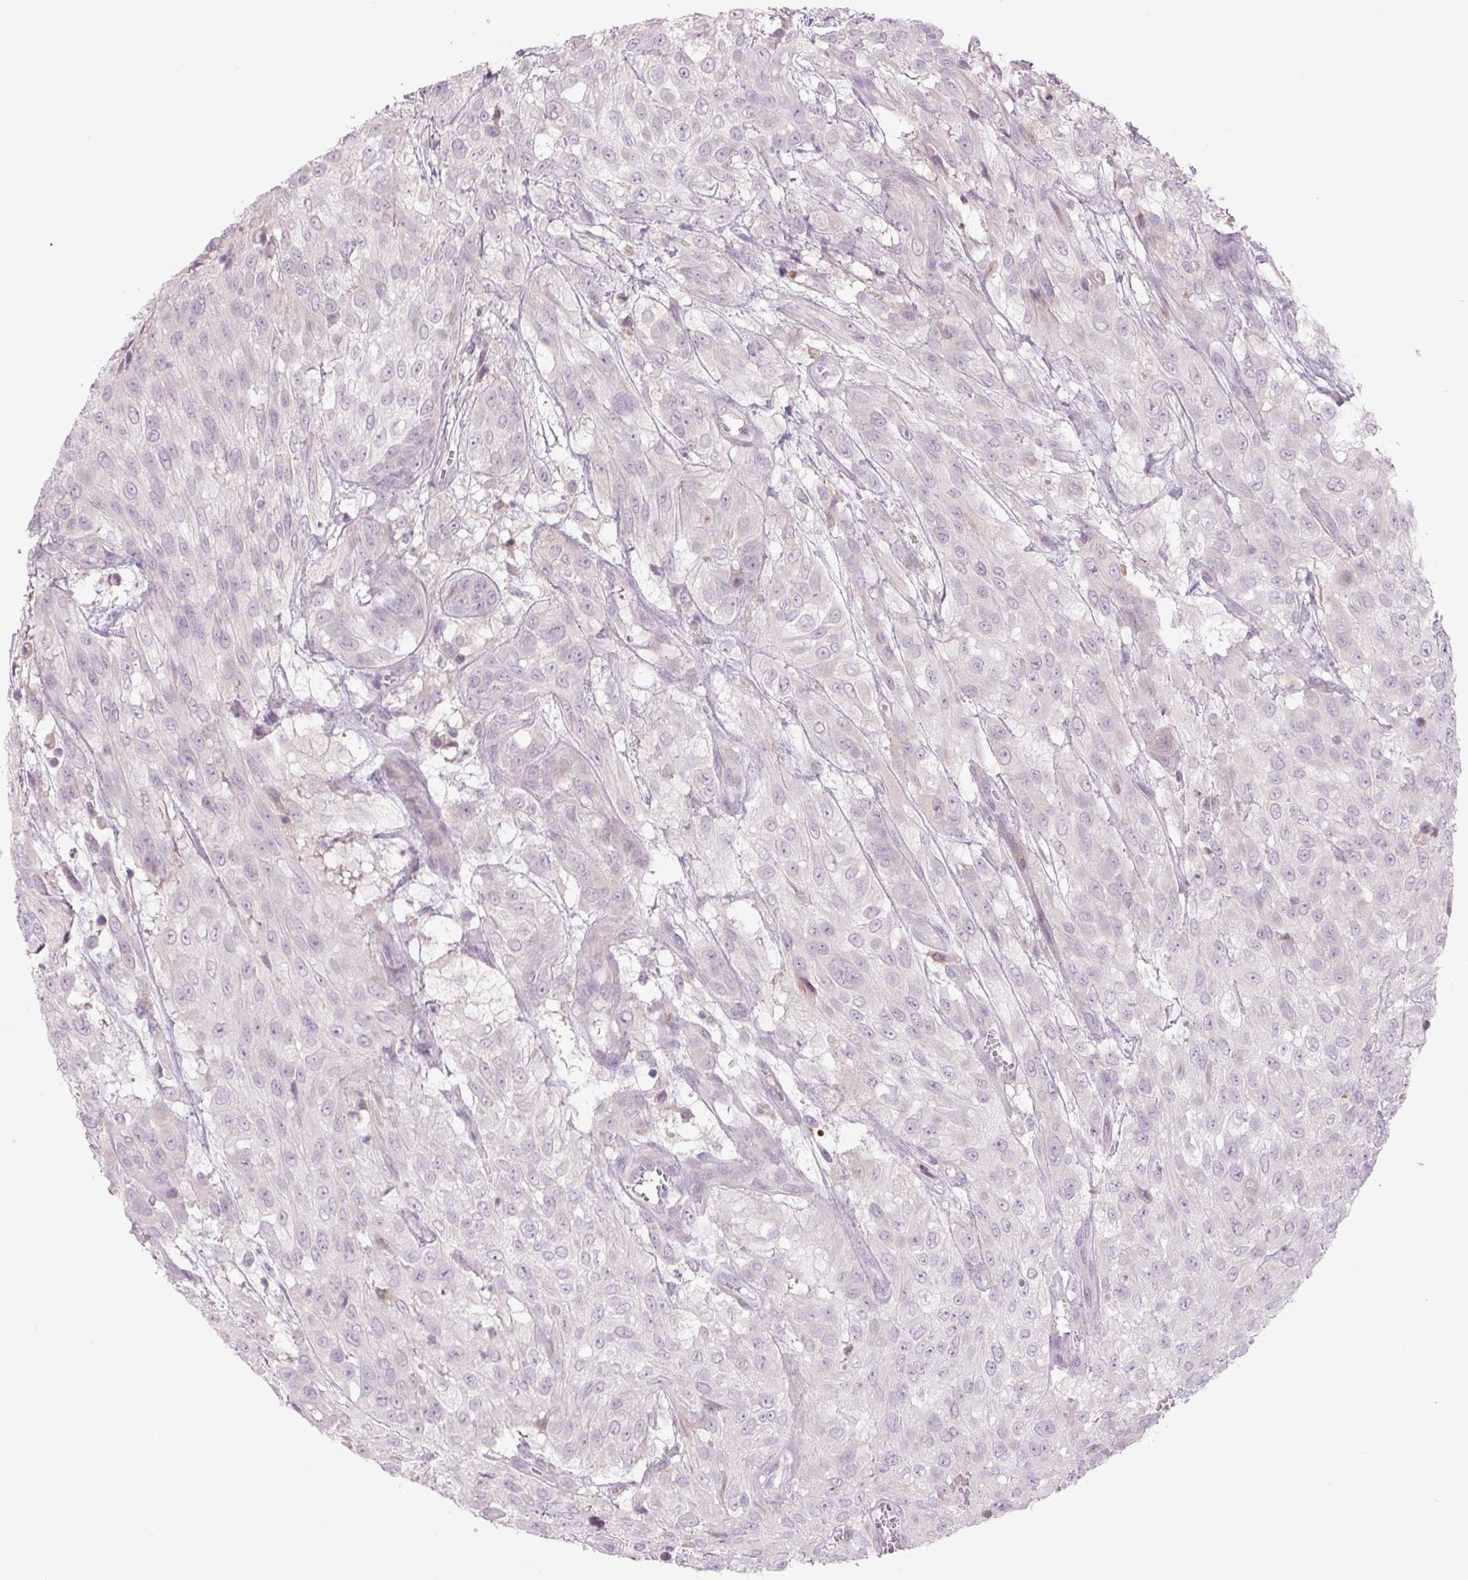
{"staining": {"intensity": "negative", "quantity": "none", "location": "none"}, "tissue": "urothelial cancer", "cell_type": "Tumor cells", "image_type": "cancer", "snomed": [{"axis": "morphology", "description": "Urothelial carcinoma, High grade"}, {"axis": "topography", "description": "Urinary bladder"}], "caption": "Tumor cells are negative for brown protein staining in urothelial cancer. Nuclei are stained in blue.", "gene": "TMEM100", "patient": {"sex": "male", "age": 57}}